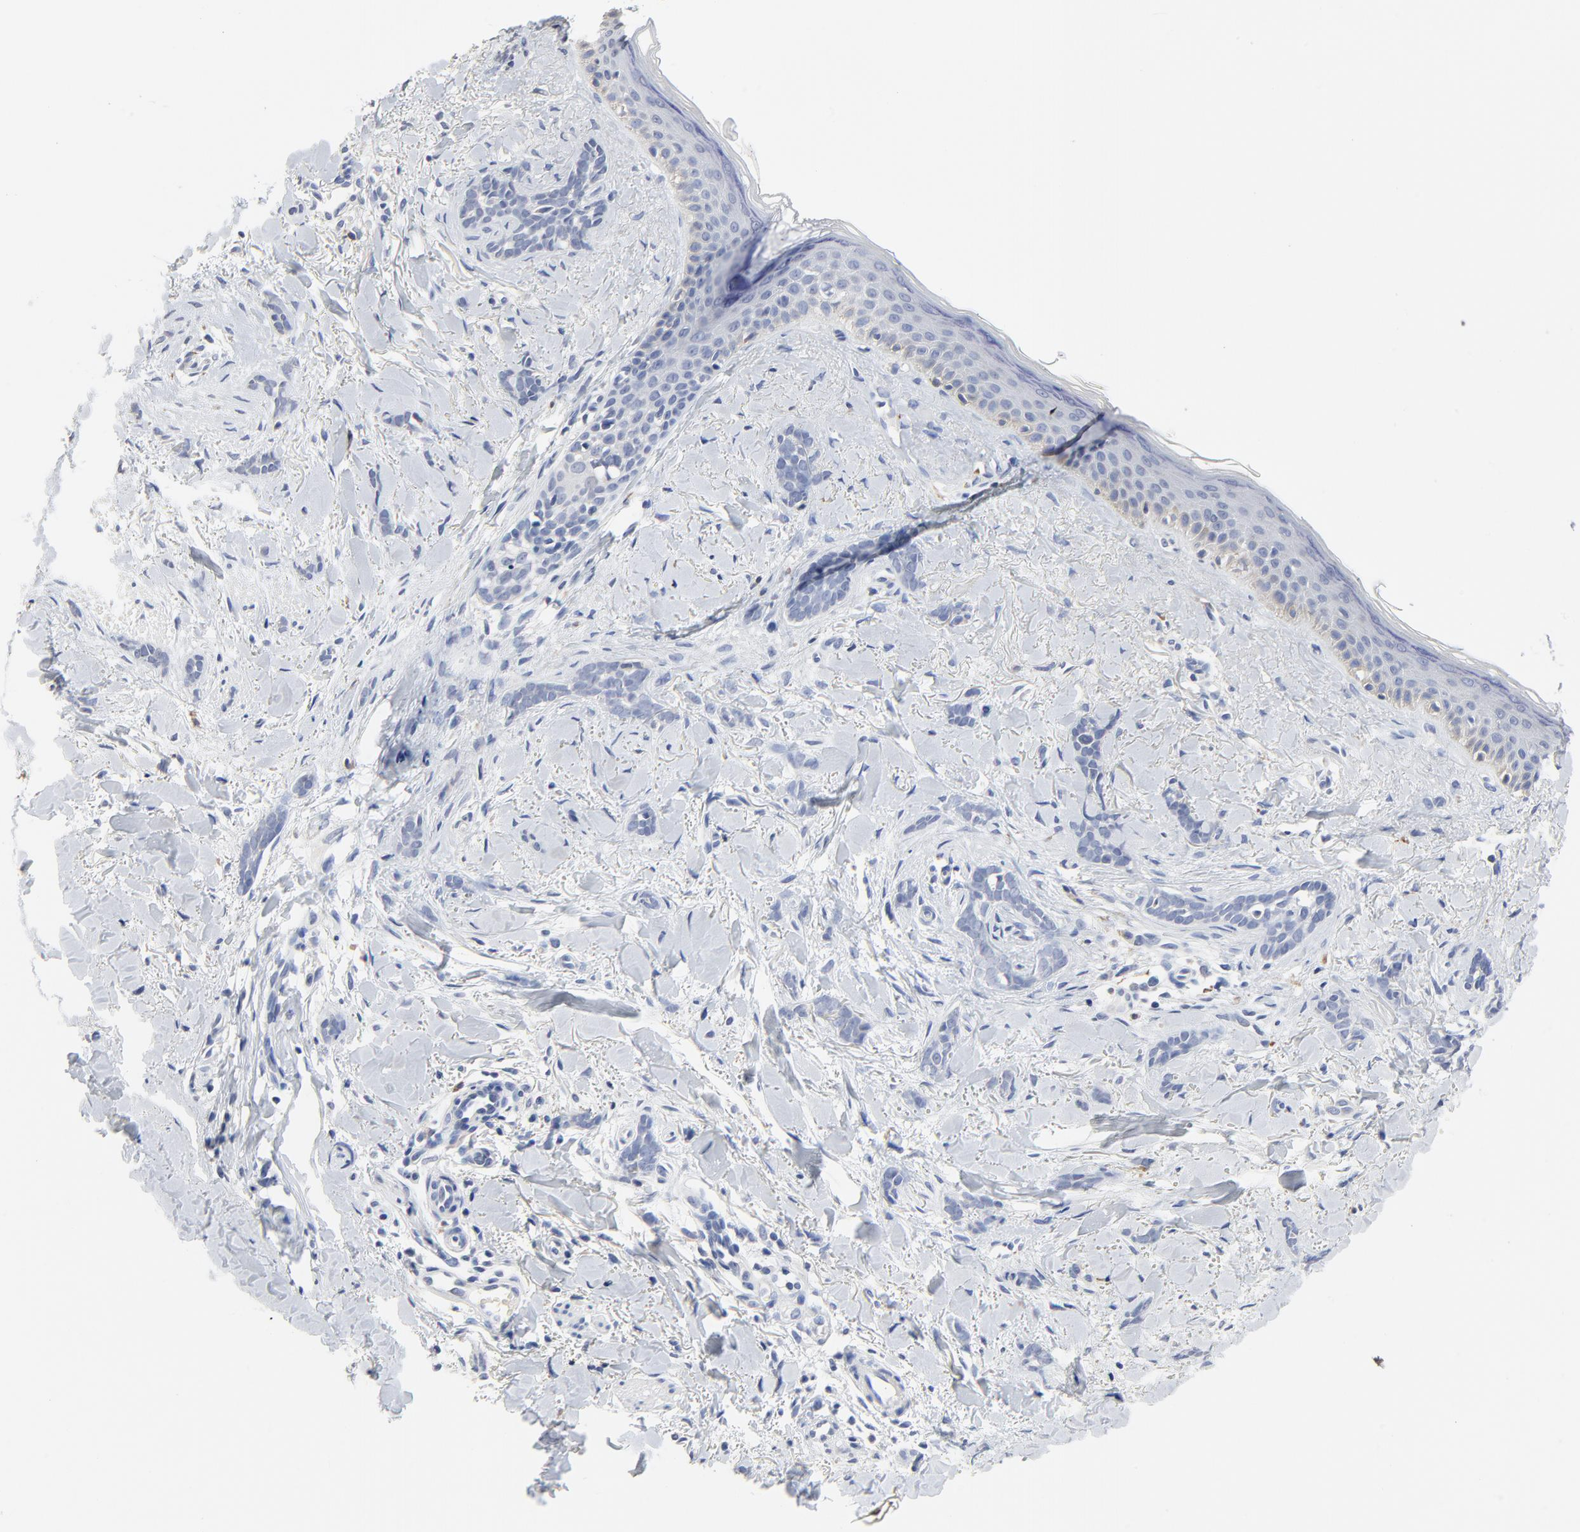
{"staining": {"intensity": "negative", "quantity": "none", "location": "none"}, "tissue": "skin cancer", "cell_type": "Tumor cells", "image_type": "cancer", "snomed": [{"axis": "morphology", "description": "Basal cell carcinoma"}, {"axis": "topography", "description": "Skin"}], "caption": "A photomicrograph of human skin cancer (basal cell carcinoma) is negative for staining in tumor cells.", "gene": "FBXL5", "patient": {"sex": "female", "age": 37}}